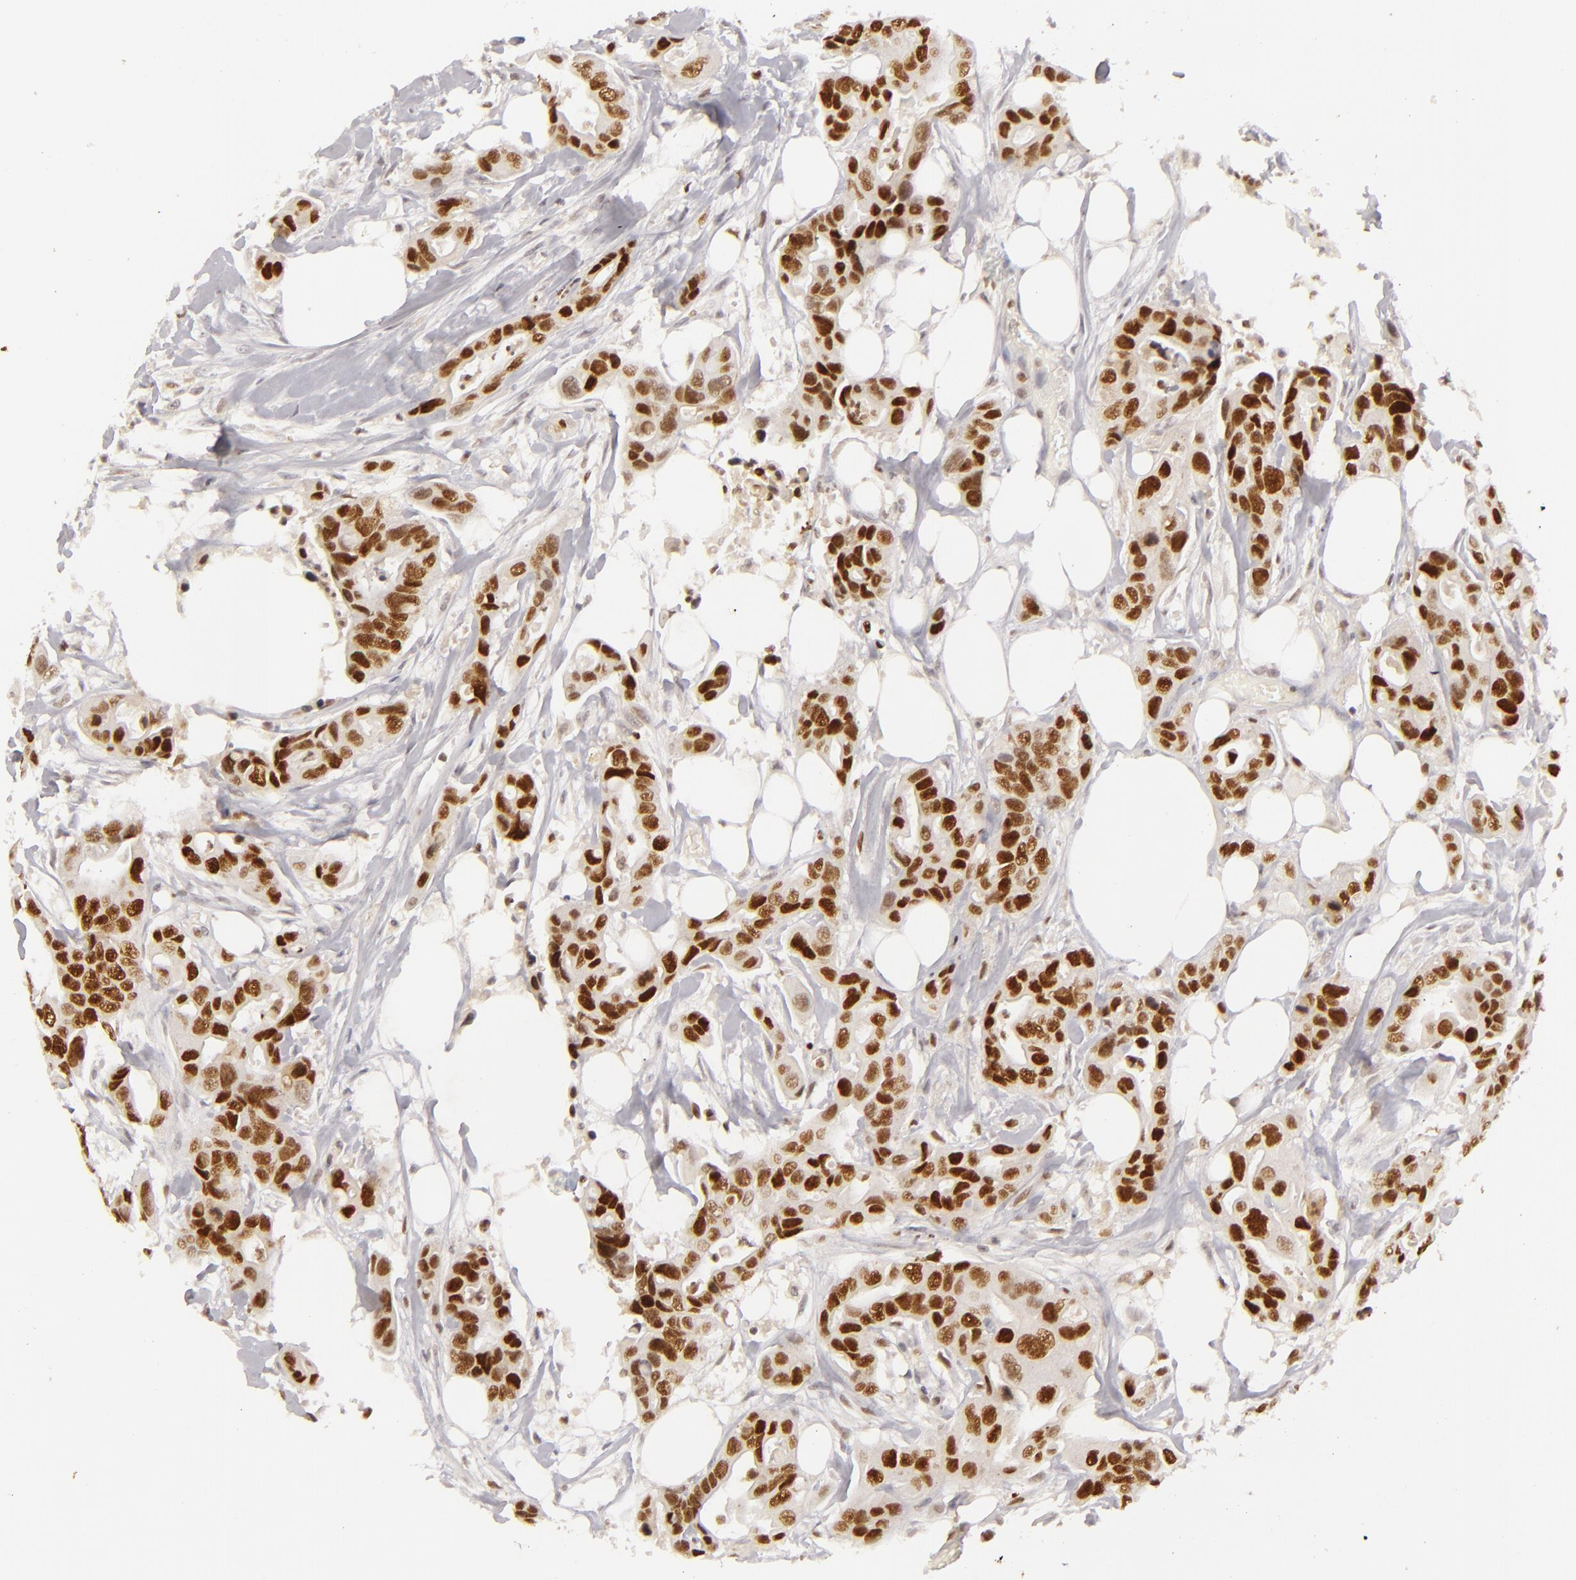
{"staining": {"intensity": "strong", "quantity": ">75%", "location": "nuclear"}, "tissue": "colorectal cancer", "cell_type": "Tumor cells", "image_type": "cancer", "snomed": [{"axis": "morphology", "description": "Adenocarcinoma, NOS"}, {"axis": "topography", "description": "Colon"}], "caption": "Immunohistochemical staining of colorectal cancer shows high levels of strong nuclear protein positivity in approximately >75% of tumor cells.", "gene": "FEN1", "patient": {"sex": "female", "age": 70}}